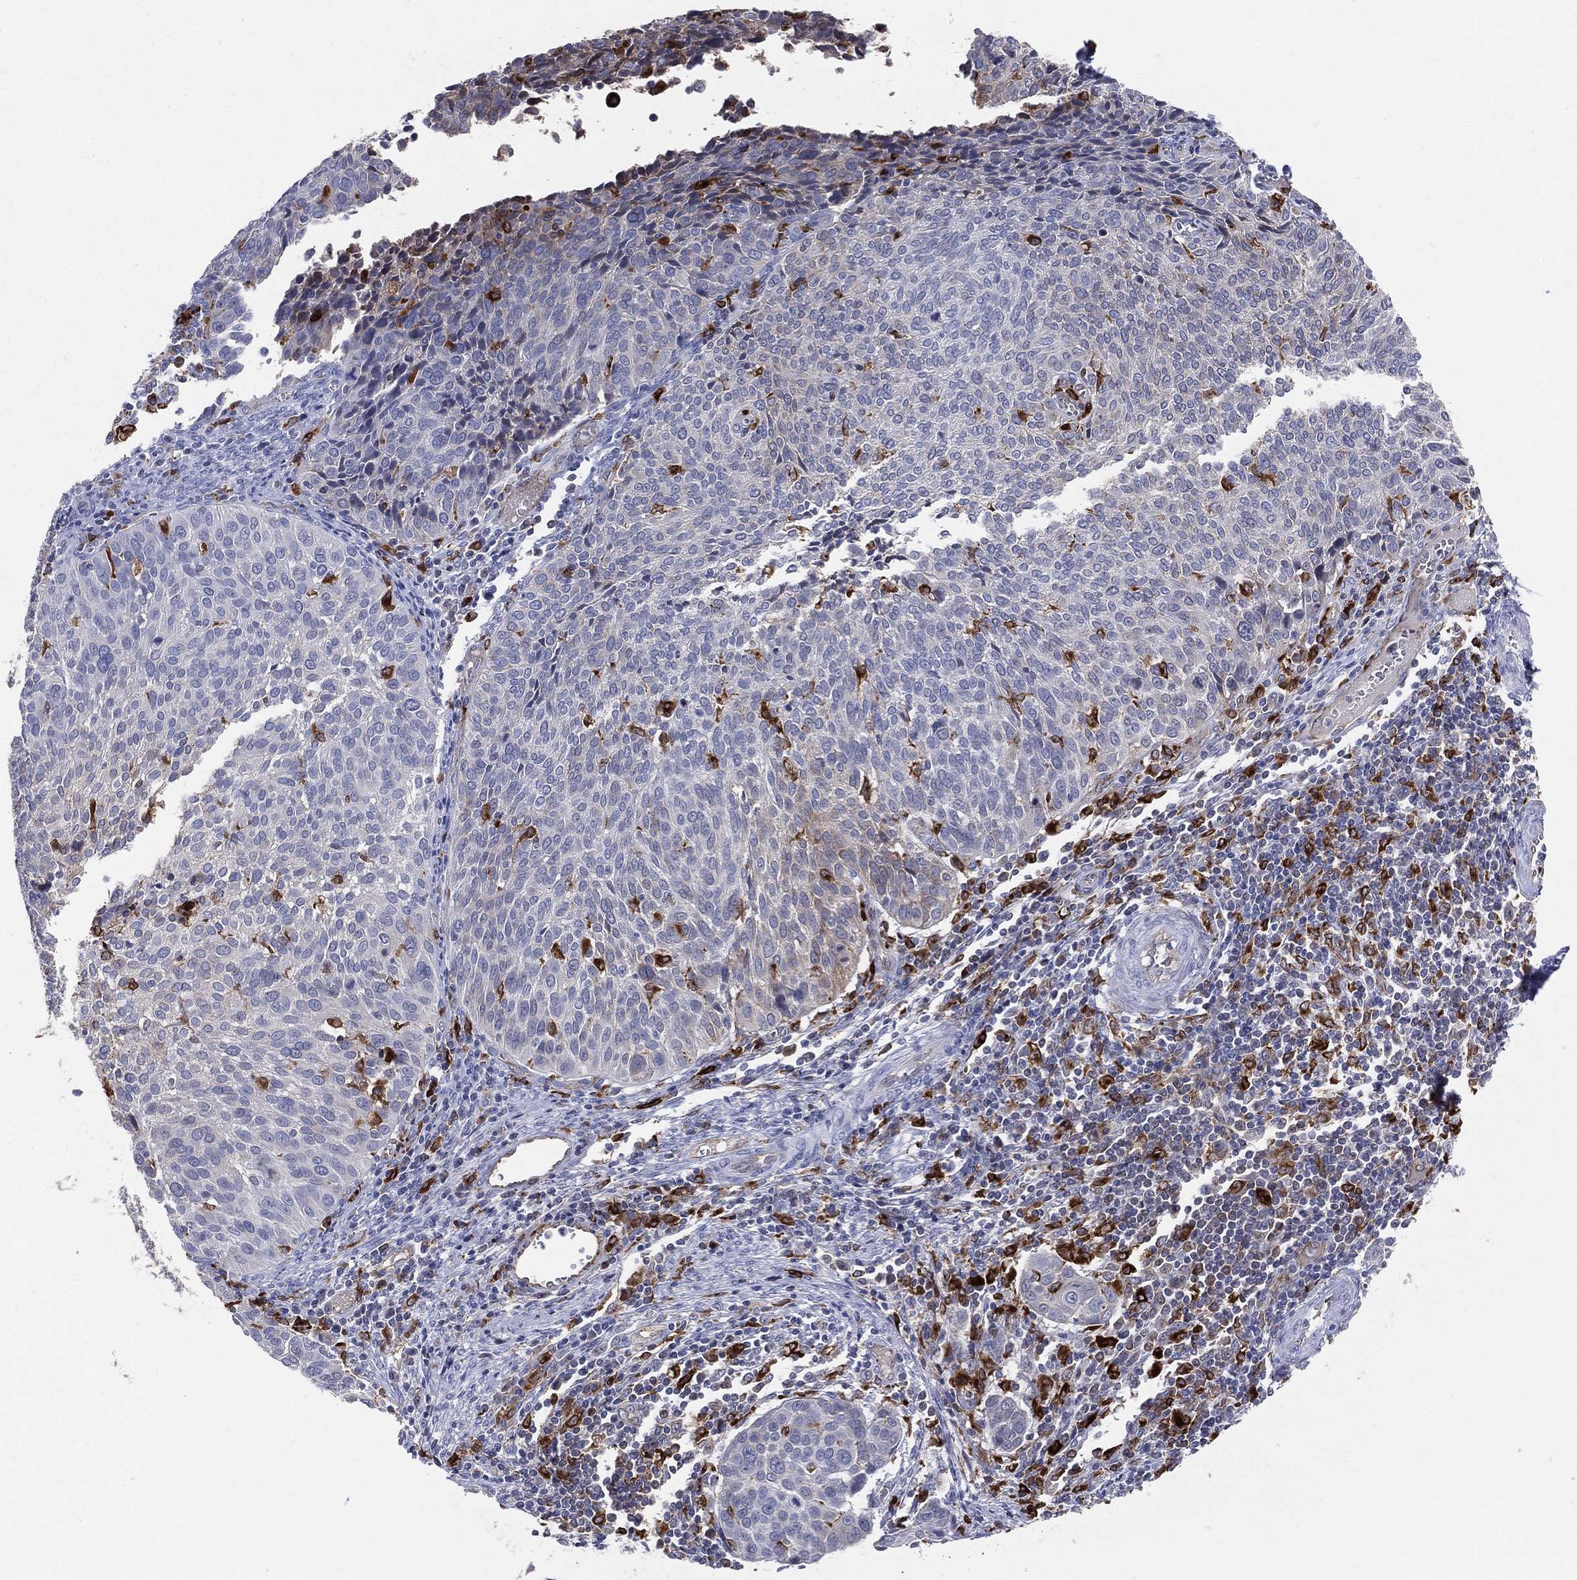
{"staining": {"intensity": "negative", "quantity": "none", "location": "none"}, "tissue": "cervical cancer", "cell_type": "Tumor cells", "image_type": "cancer", "snomed": [{"axis": "morphology", "description": "Squamous cell carcinoma, NOS"}, {"axis": "topography", "description": "Cervix"}], "caption": "This is an immunohistochemistry (IHC) micrograph of squamous cell carcinoma (cervical). There is no staining in tumor cells.", "gene": "CD74", "patient": {"sex": "female", "age": 39}}